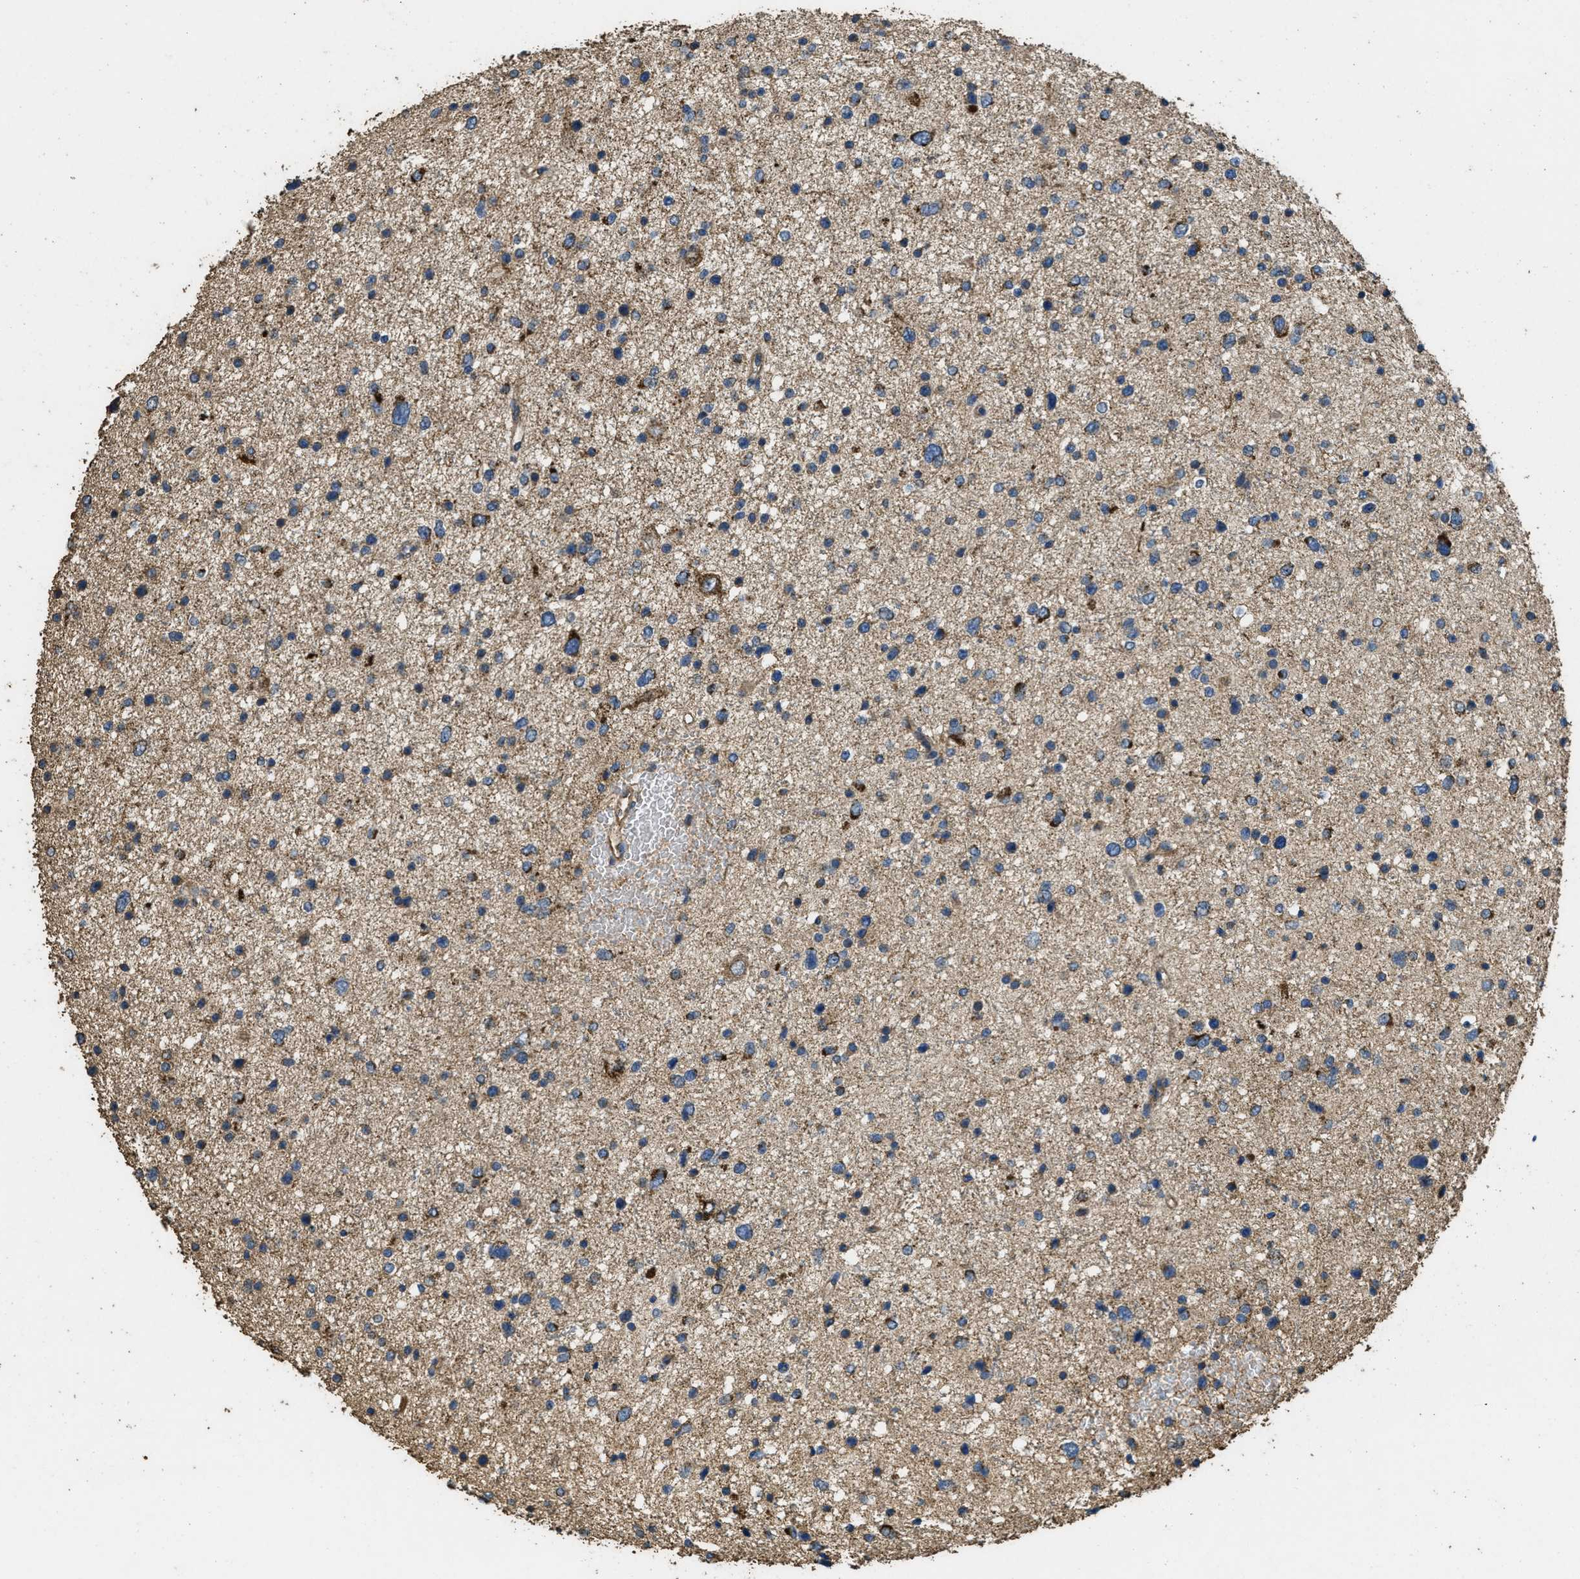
{"staining": {"intensity": "moderate", "quantity": "25%-75%", "location": "cytoplasmic/membranous"}, "tissue": "glioma", "cell_type": "Tumor cells", "image_type": "cancer", "snomed": [{"axis": "morphology", "description": "Glioma, malignant, Low grade"}, {"axis": "topography", "description": "Brain"}], "caption": "Immunohistochemistry (IHC) micrograph of neoplastic tissue: glioma stained using IHC reveals medium levels of moderate protein expression localized specifically in the cytoplasmic/membranous of tumor cells, appearing as a cytoplasmic/membranous brown color.", "gene": "CYRIA", "patient": {"sex": "female", "age": 37}}